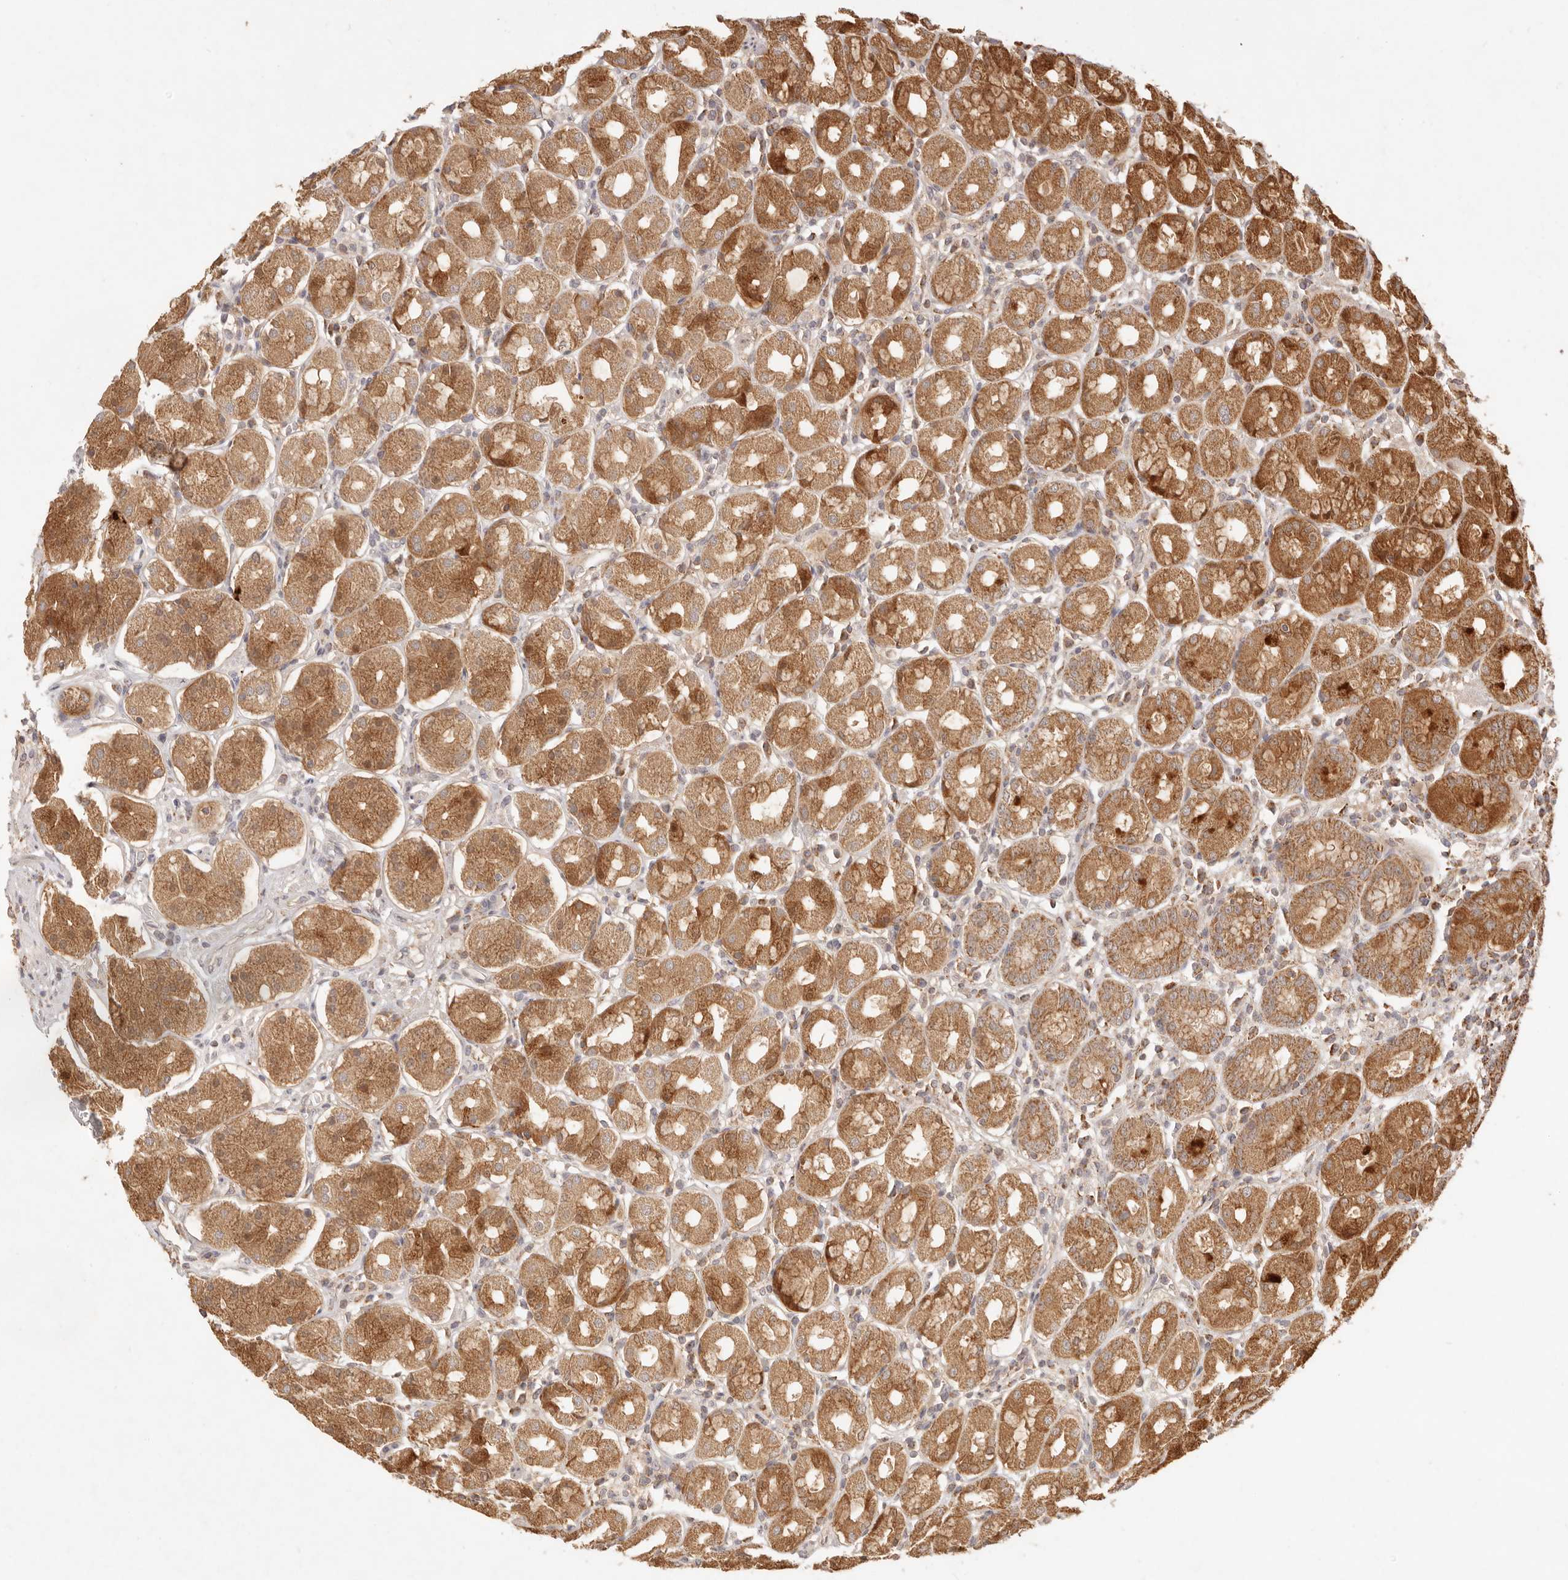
{"staining": {"intensity": "moderate", "quantity": ">75%", "location": "cytoplasmic/membranous"}, "tissue": "stomach", "cell_type": "Glandular cells", "image_type": "normal", "snomed": [{"axis": "morphology", "description": "Normal tissue, NOS"}, {"axis": "topography", "description": "Stomach"}, {"axis": "topography", "description": "Stomach, lower"}], "caption": "Immunohistochemical staining of benign stomach shows medium levels of moderate cytoplasmic/membranous expression in about >75% of glandular cells.", "gene": "CPLANE2", "patient": {"sex": "female", "age": 56}}